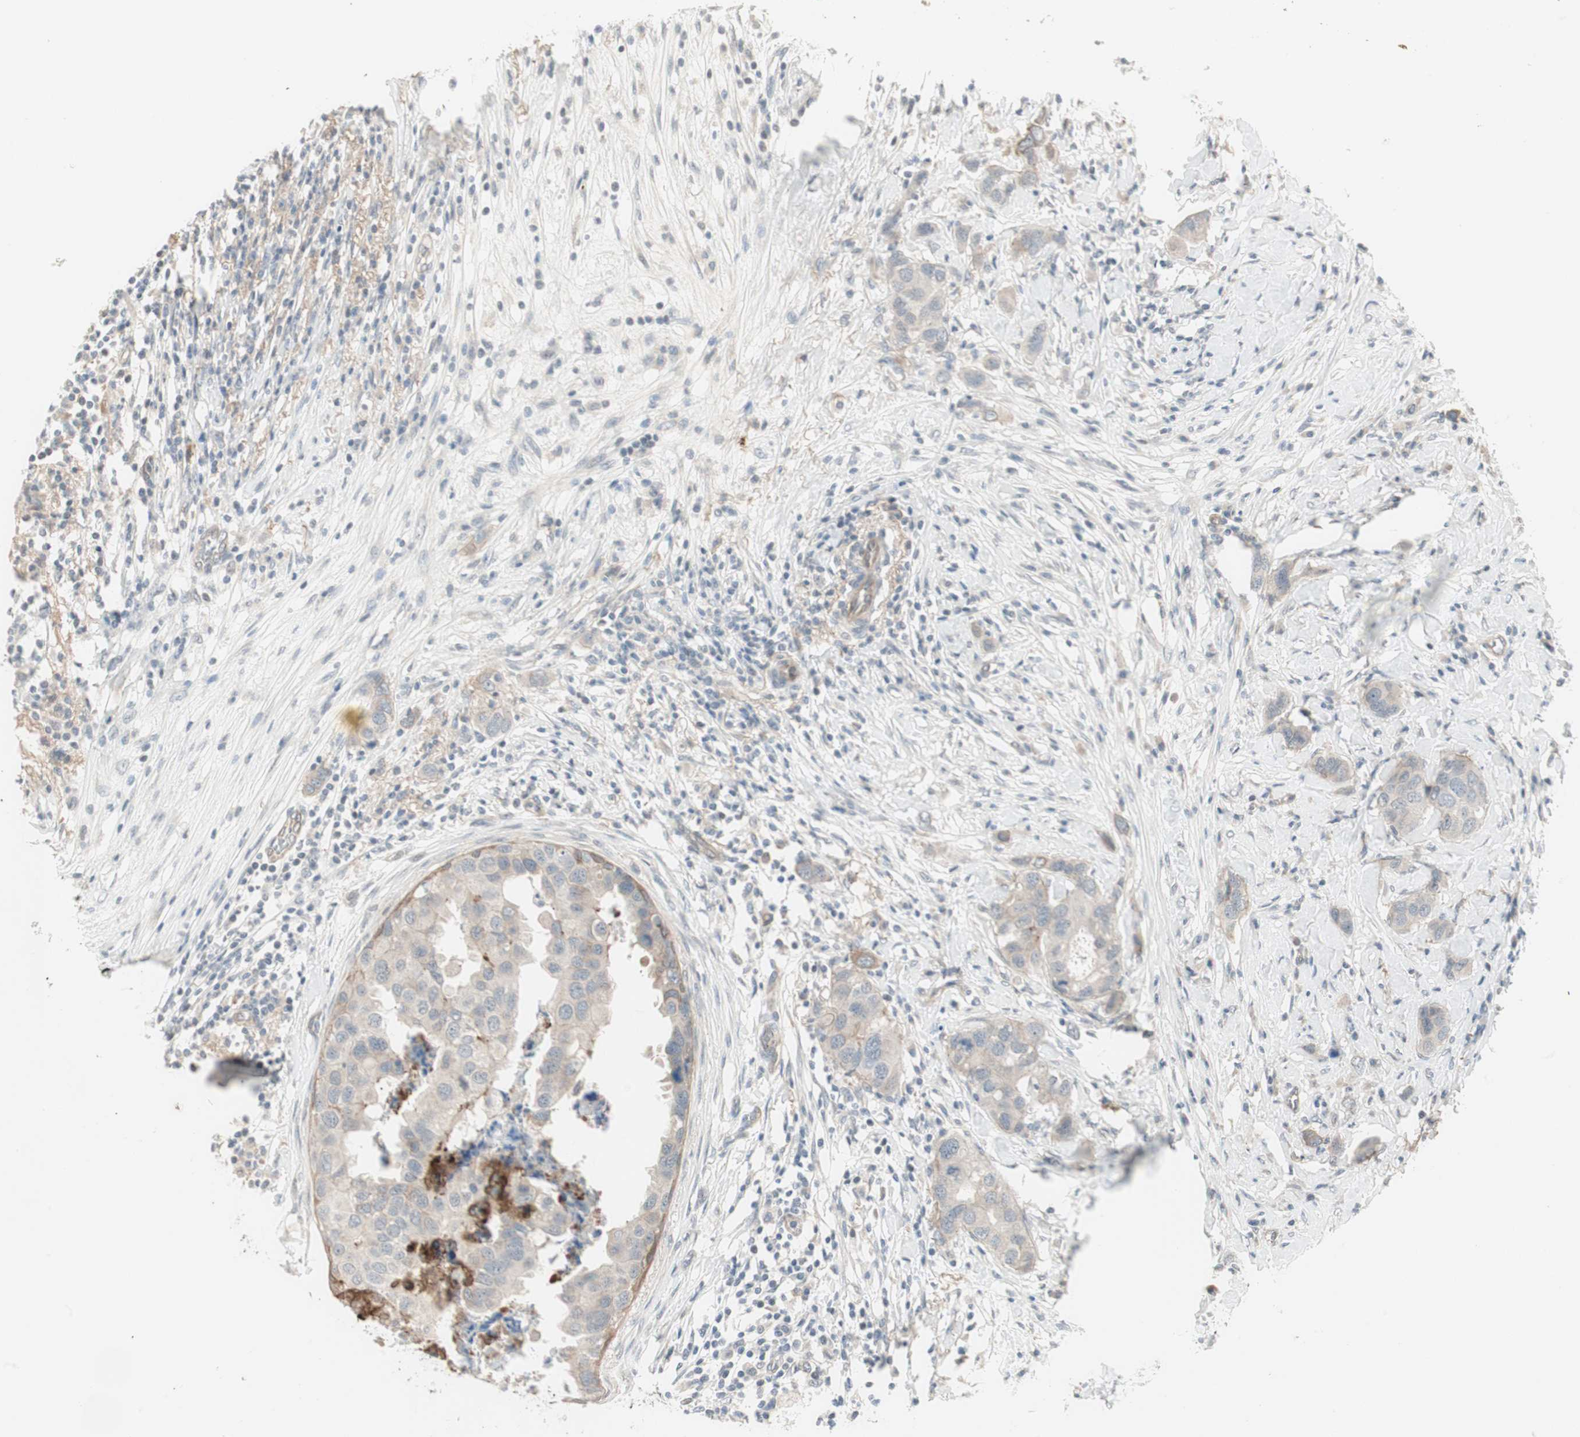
{"staining": {"intensity": "weak", "quantity": "25%-75%", "location": "cytoplasmic/membranous"}, "tissue": "breast cancer", "cell_type": "Tumor cells", "image_type": "cancer", "snomed": [{"axis": "morphology", "description": "Duct carcinoma"}, {"axis": "topography", "description": "Breast"}], "caption": "Immunohistochemical staining of human invasive ductal carcinoma (breast) shows low levels of weak cytoplasmic/membranous protein expression in approximately 25%-75% of tumor cells. (DAB (3,3'-diaminobenzidine) = brown stain, brightfield microscopy at high magnification).", "gene": "ITGB4", "patient": {"sex": "female", "age": 50}}